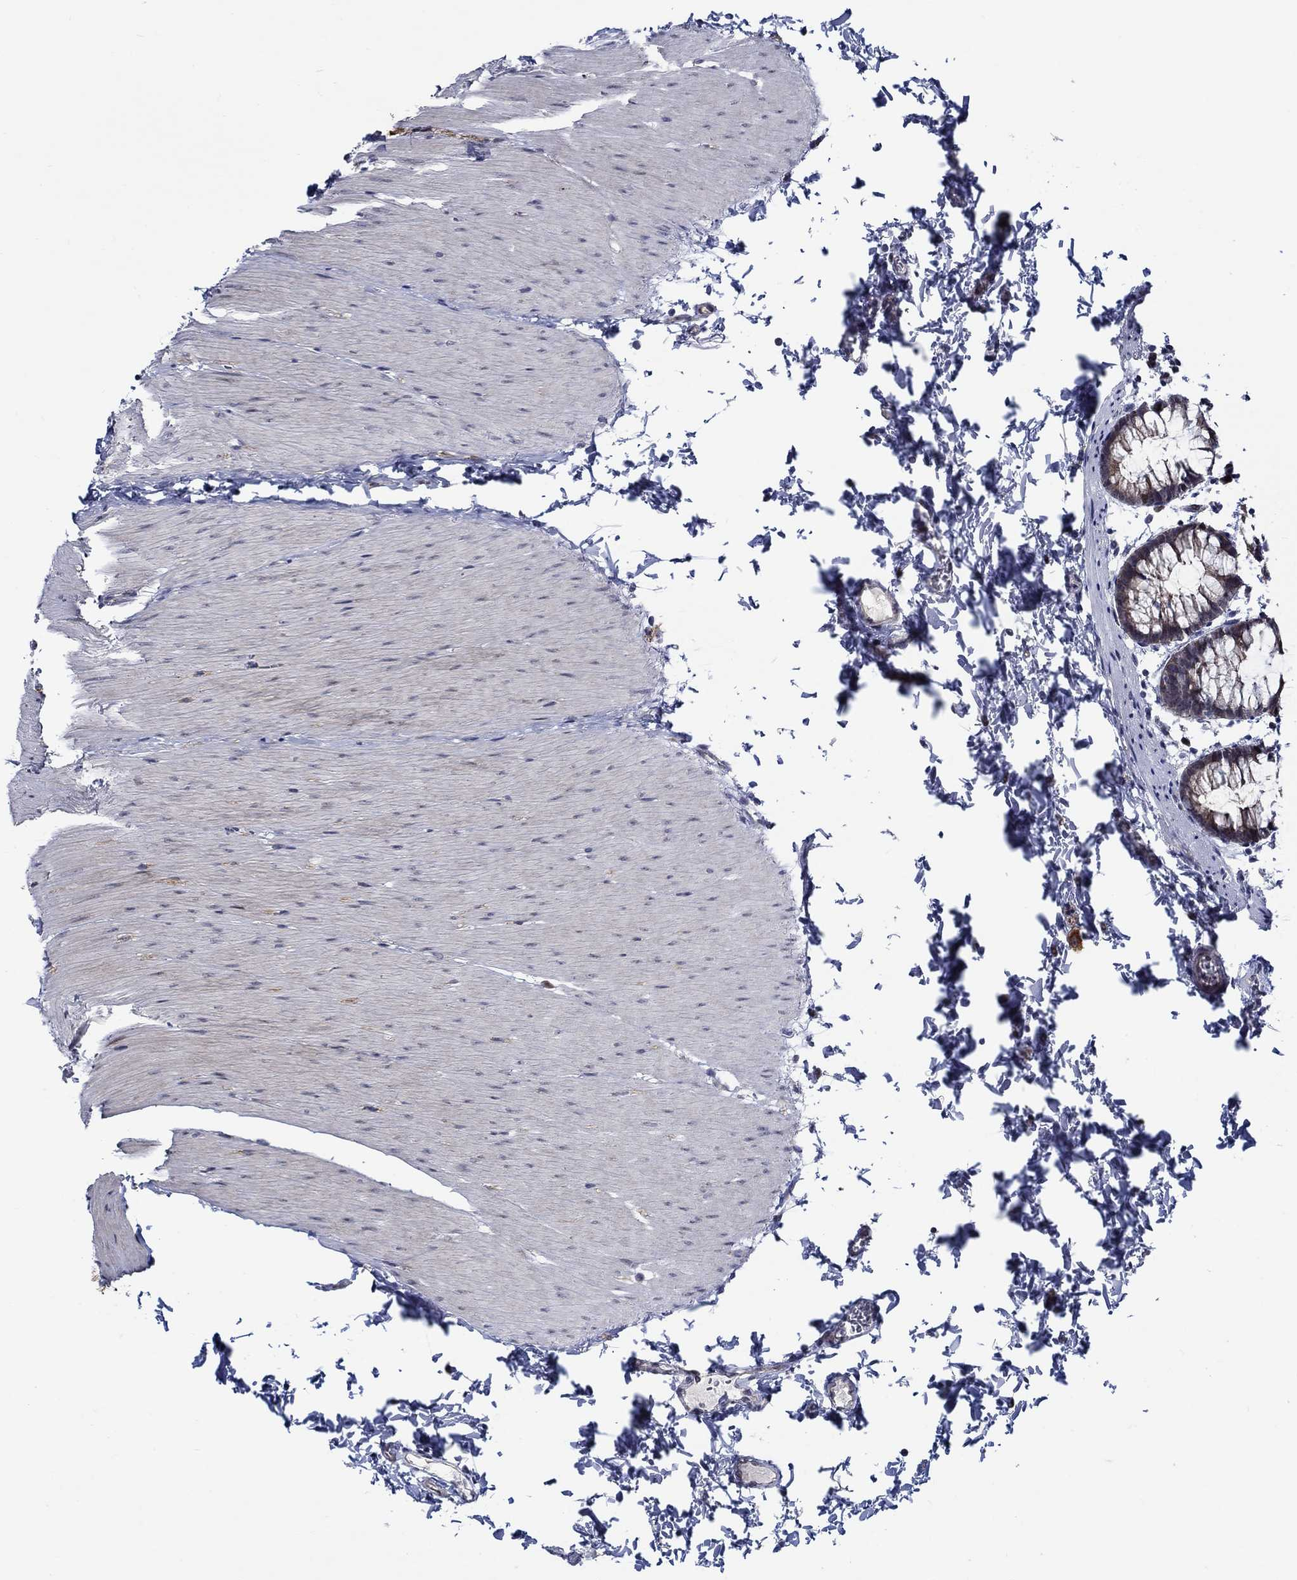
{"staining": {"intensity": "moderate", "quantity": "25%-75%", "location": "cytoplasmic/membranous"}, "tissue": "rectum", "cell_type": "Glandular cells", "image_type": "normal", "snomed": [{"axis": "morphology", "description": "Normal tissue, NOS"}, {"axis": "topography", "description": "Rectum"}], "caption": "Immunohistochemical staining of normal rectum reveals medium levels of moderate cytoplasmic/membranous expression in about 25%-75% of glandular cells.", "gene": "C8orf48", "patient": {"sex": "male", "age": 57}}